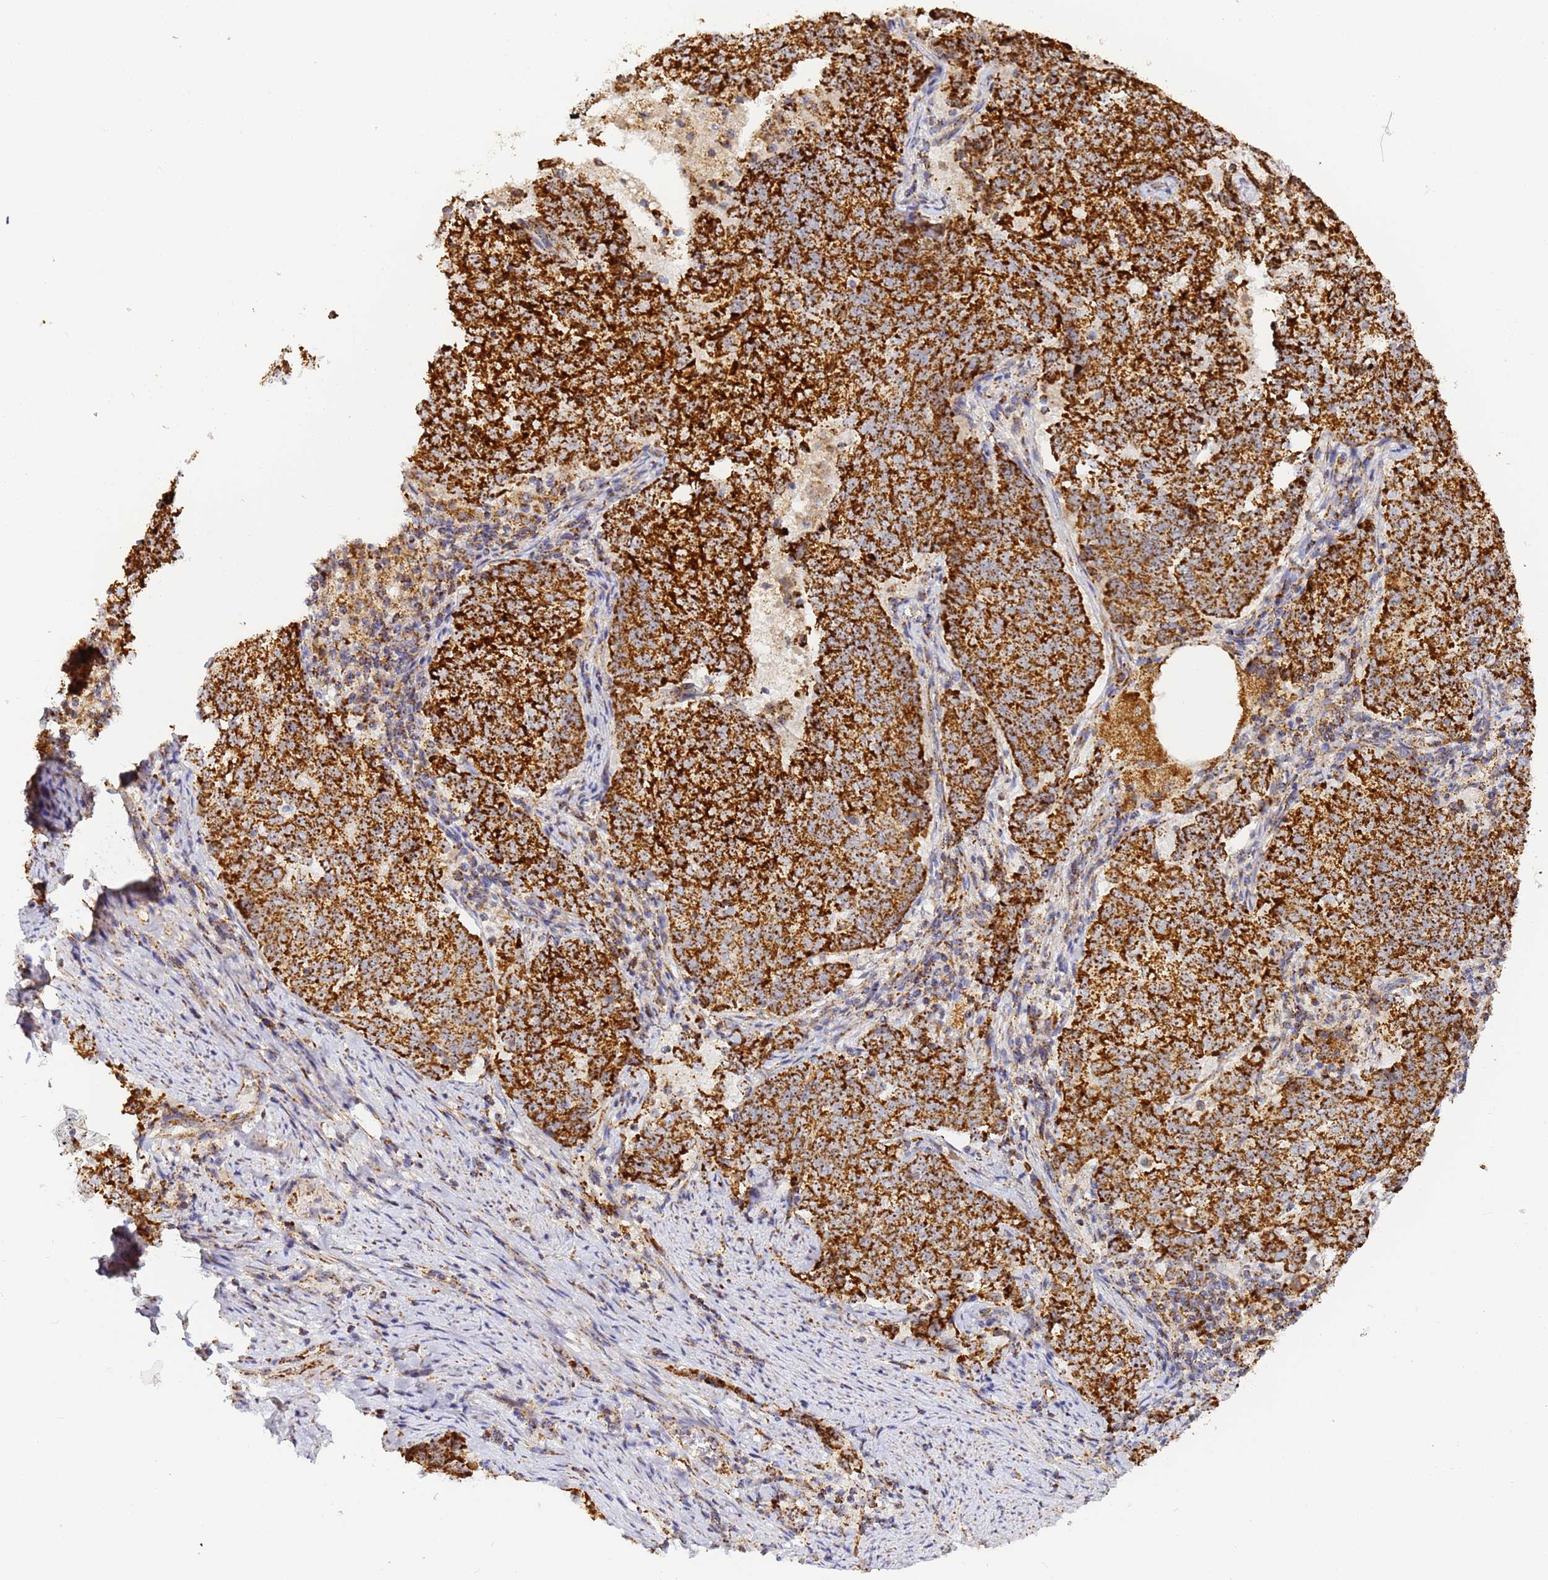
{"staining": {"intensity": "strong", "quantity": ">75%", "location": "cytoplasmic/membranous"}, "tissue": "endometrial cancer", "cell_type": "Tumor cells", "image_type": "cancer", "snomed": [{"axis": "morphology", "description": "Adenocarcinoma, NOS"}, {"axis": "topography", "description": "Endometrium"}], "caption": "Endometrial adenocarcinoma stained with a protein marker shows strong staining in tumor cells.", "gene": "FRG2C", "patient": {"sex": "female", "age": 80}}